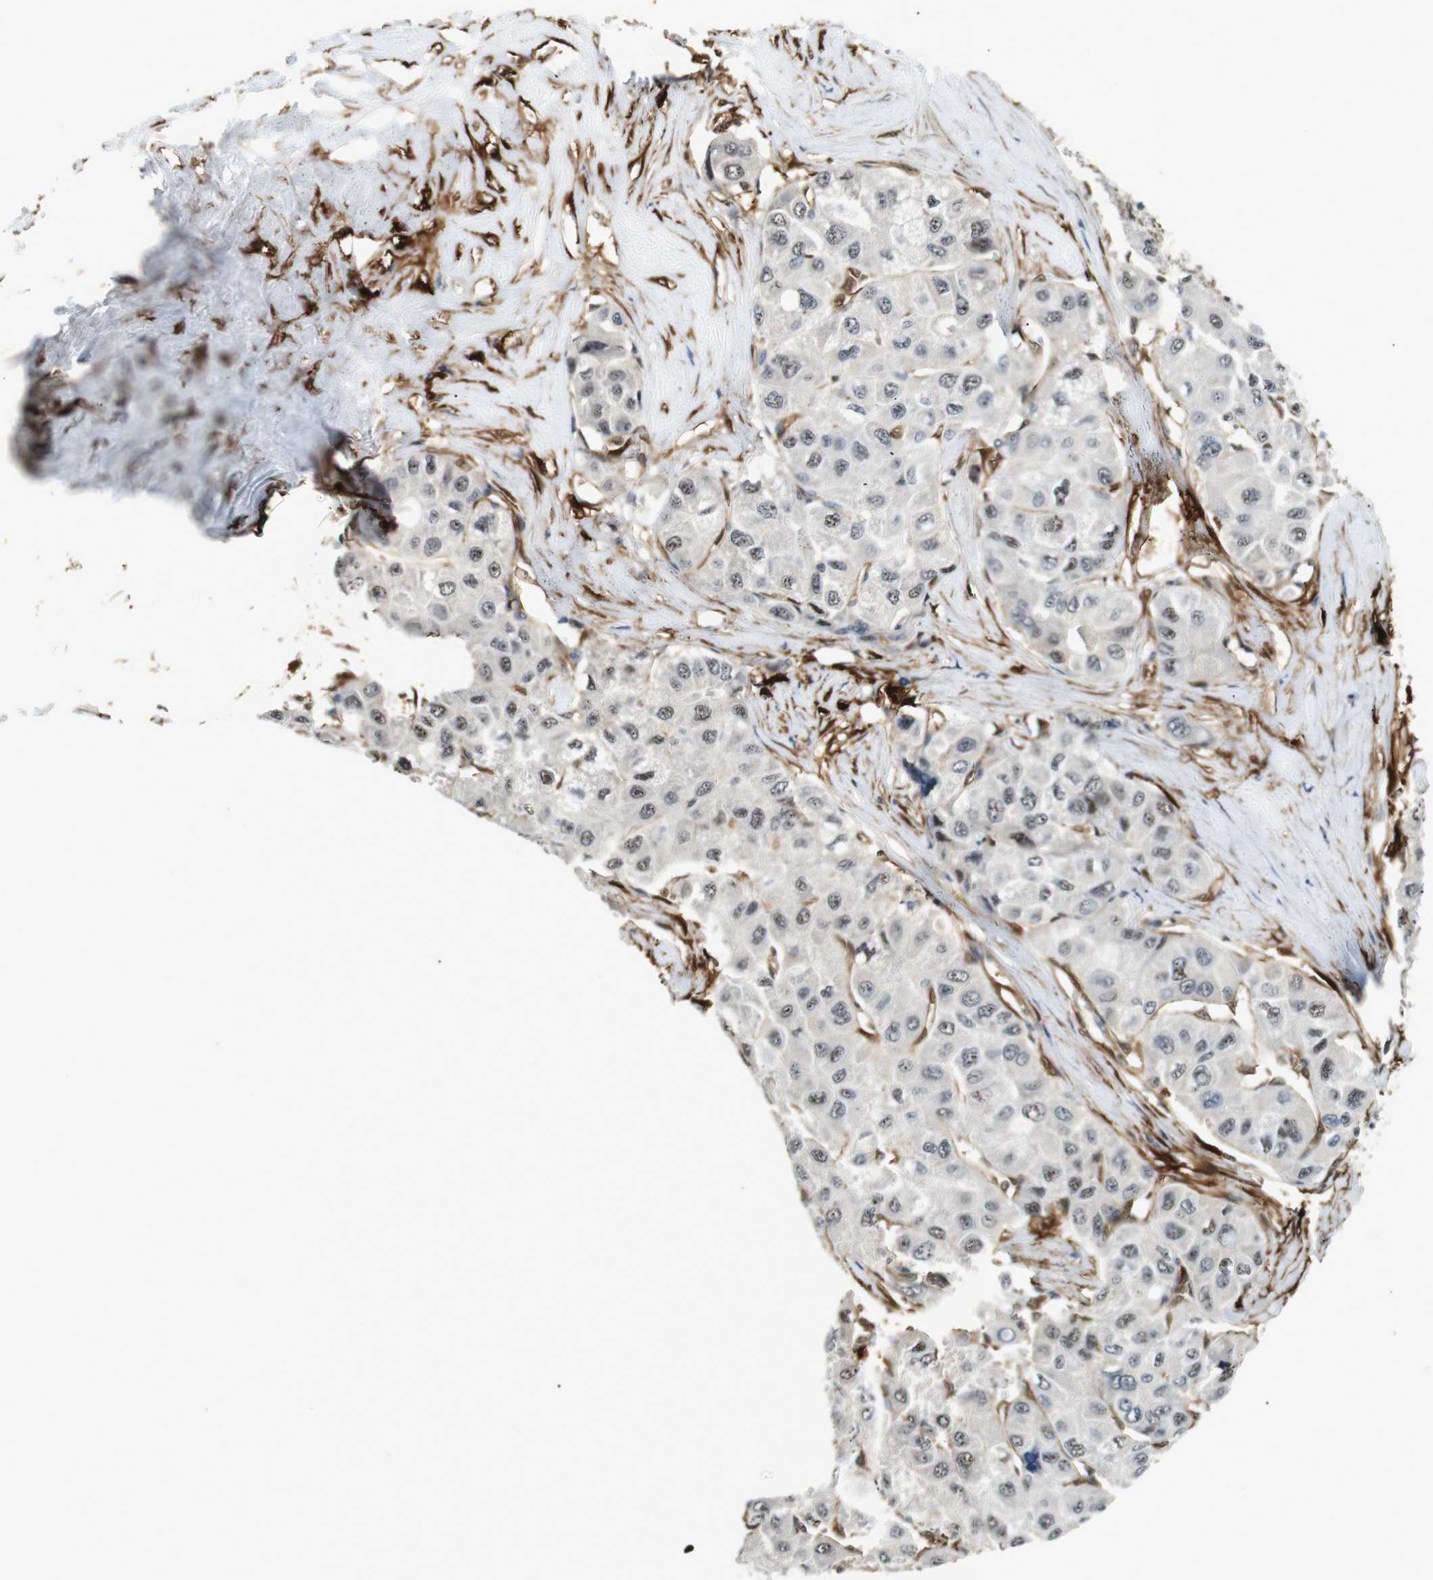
{"staining": {"intensity": "weak", "quantity": ">75%", "location": "nuclear"}, "tissue": "liver cancer", "cell_type": "Tumor cells", "image_type": "cancer", "snomed": [{"axis": "morphology", "description": "Carcinoma, Hepatocellular, NOS"}, {"axis": "topography", "description": "Liver"}], "caption": "Immunohistochemical staining of human liver cancer exhibits low levels of weak nuclear protein positivity in about >75% of tumor cells.", "gene": "LXN", "patient": {"sex": "male", "age": 80}}